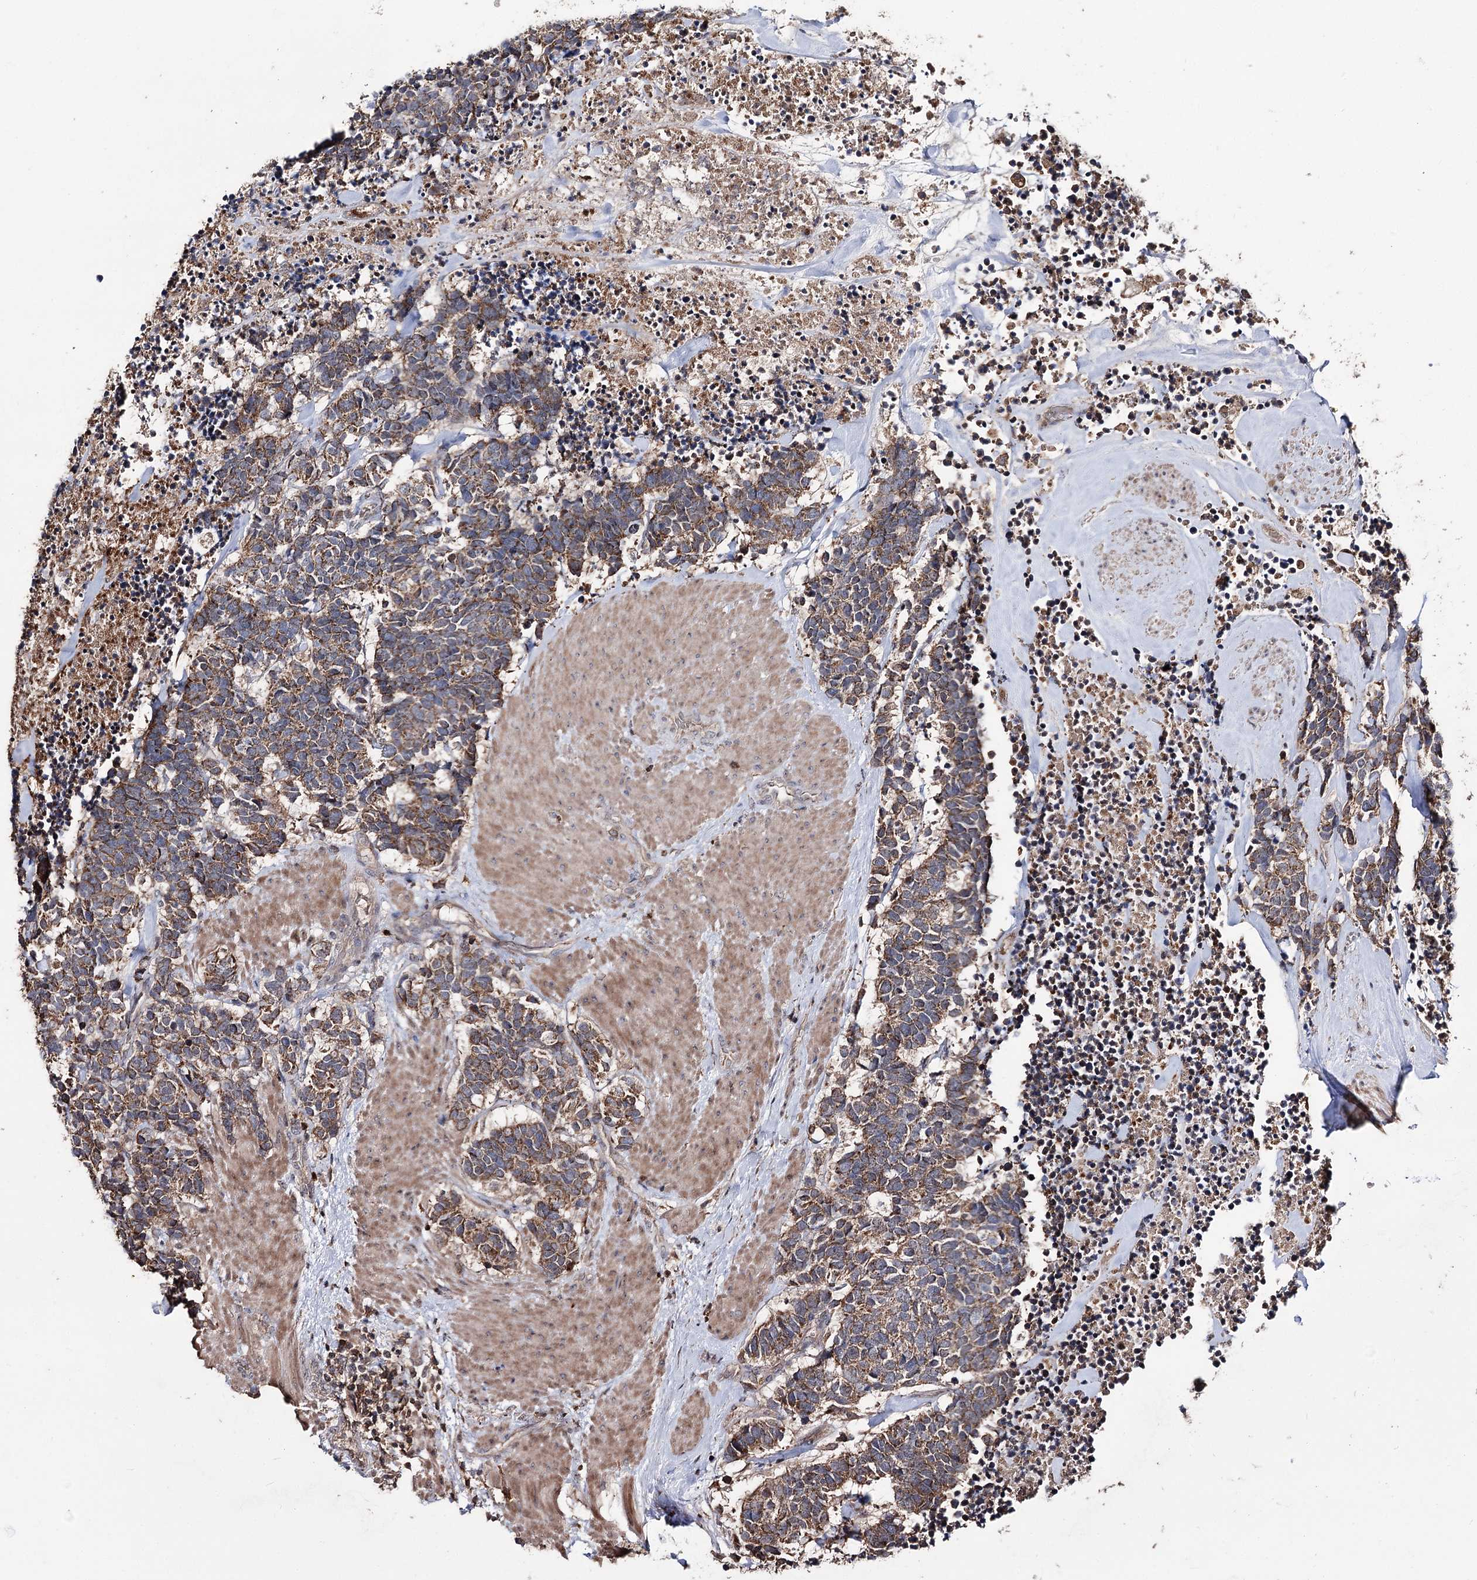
{"staining": {"intensity": "moderate", "quantity": ">75%", "location": "cytoplasmic/membranous"}, "tissue": "carcinoid", "cell_type": "Tumor cells", "image_type": "cancer", "snomed": [{"axis": "morphology", "description": "Carcinoma, NOS"}, {"axis": "morphology", "description": "Carcinoid, malignant, NOS"}, {"axis": "topography", "description": "Urinary bladder"}], "caption": "Carcinoid was stained to show a protein in brown. There is medium levels of moderate cytoplasmic/membranous positivity in about >75% of tumor cells.", "gene": "FAM53B", "patient": {"sex": "male", "age": 57}}